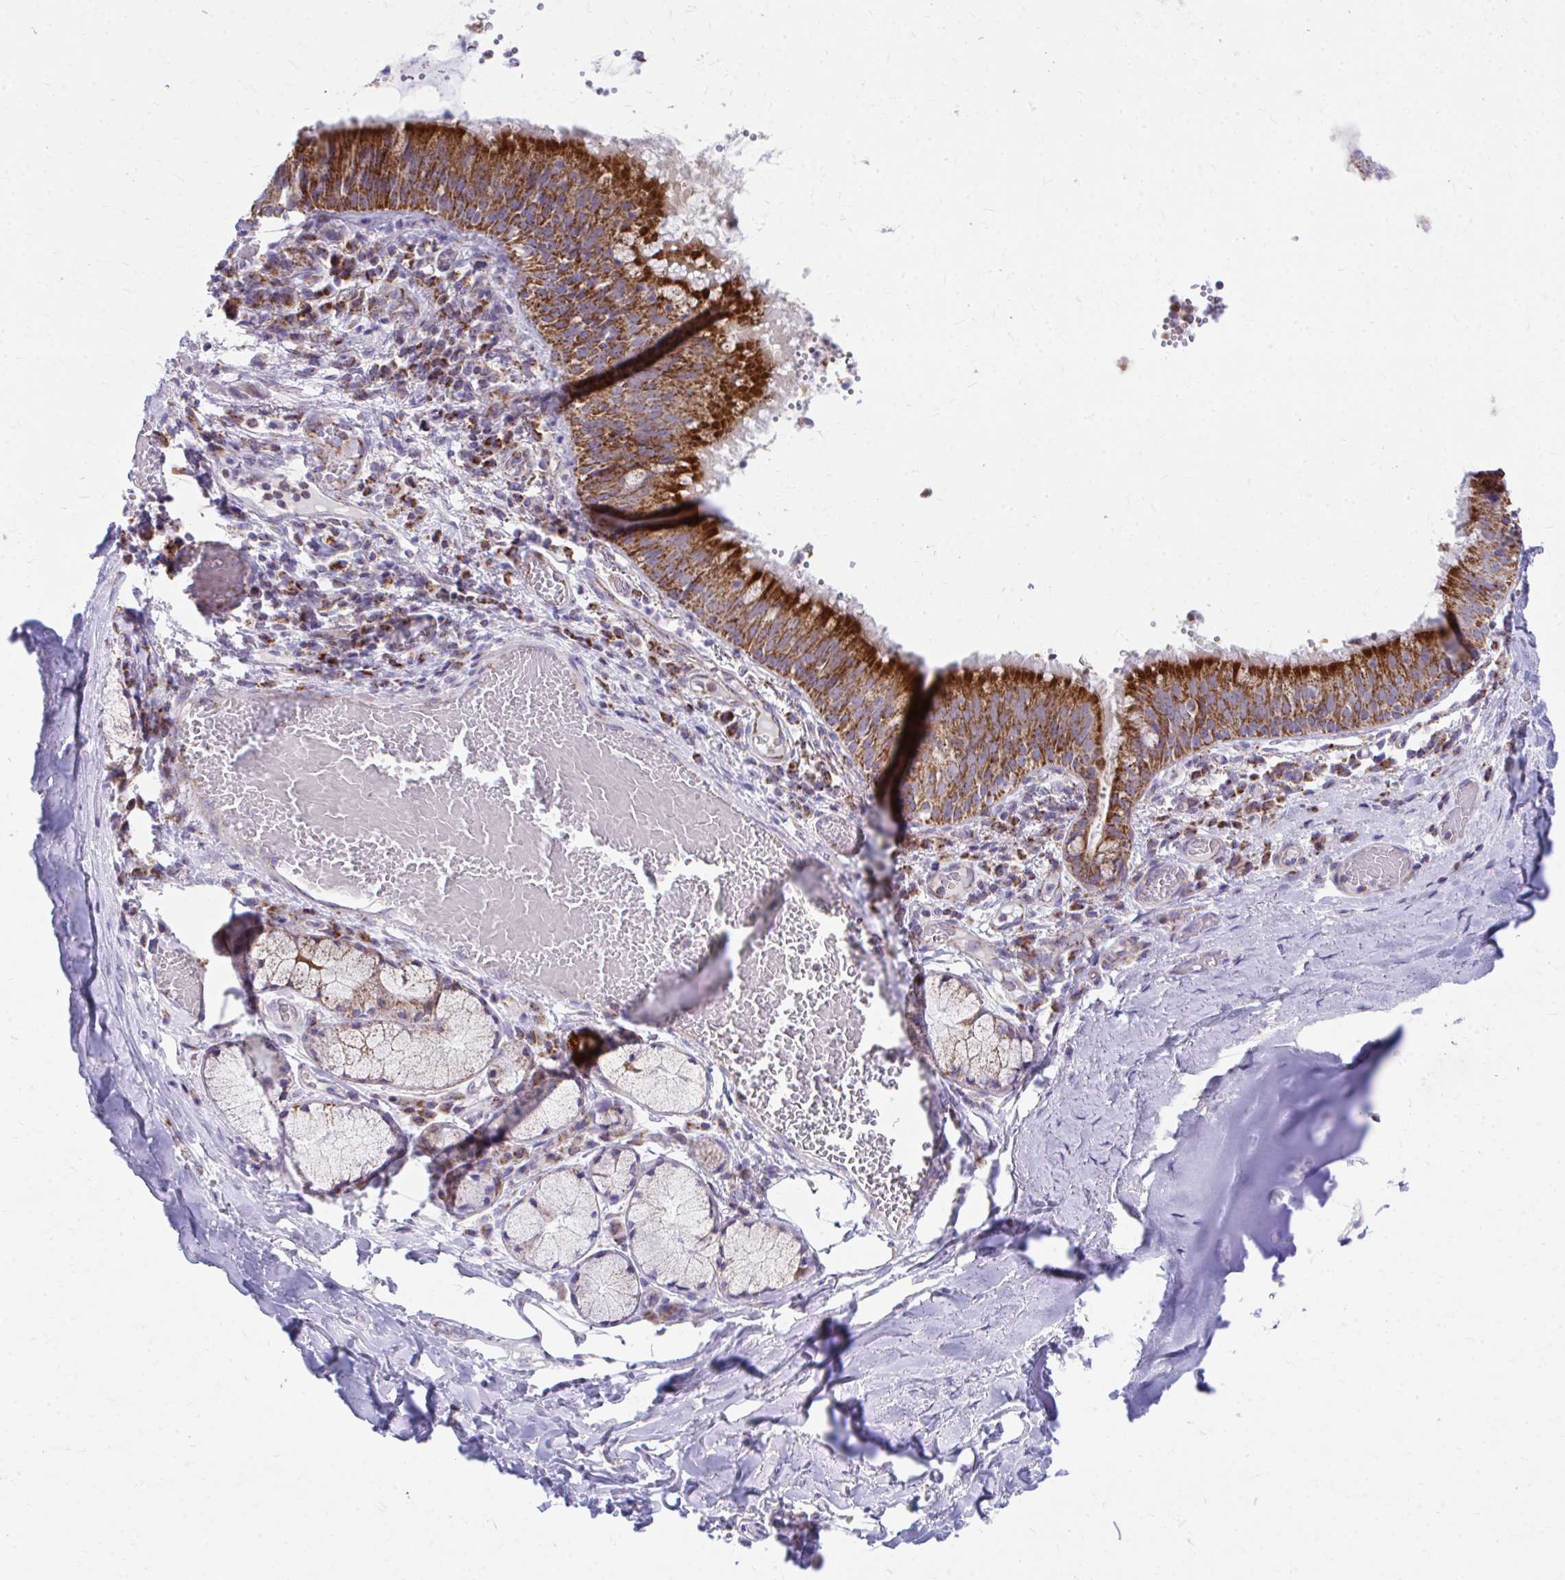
{"staining": {"intensity": "negative", "quantity": "none", "location": "none"}, "tissue": "adipose tissue", "cell_type": "Adipocytes", "image_type": "normal", "snomed": [{"axis": "morphology", "description": "Normal tissue, NOS"}, {"axis": "topography", "description": "Cartilage tissue"}, {"axis": "topography", "description": "Bronchus"}], "caption": "Protein analysis of unremarkable adipose tissue reveals no significant staining in adipocytes. The staining was performed using DAB to visualize the protein expression in brown, while the nuclei were stained in blue with hematoxylin (Magnification: 20x).", "gene": "MRPL19", "patient": {"sex": "male", "age": 56}}